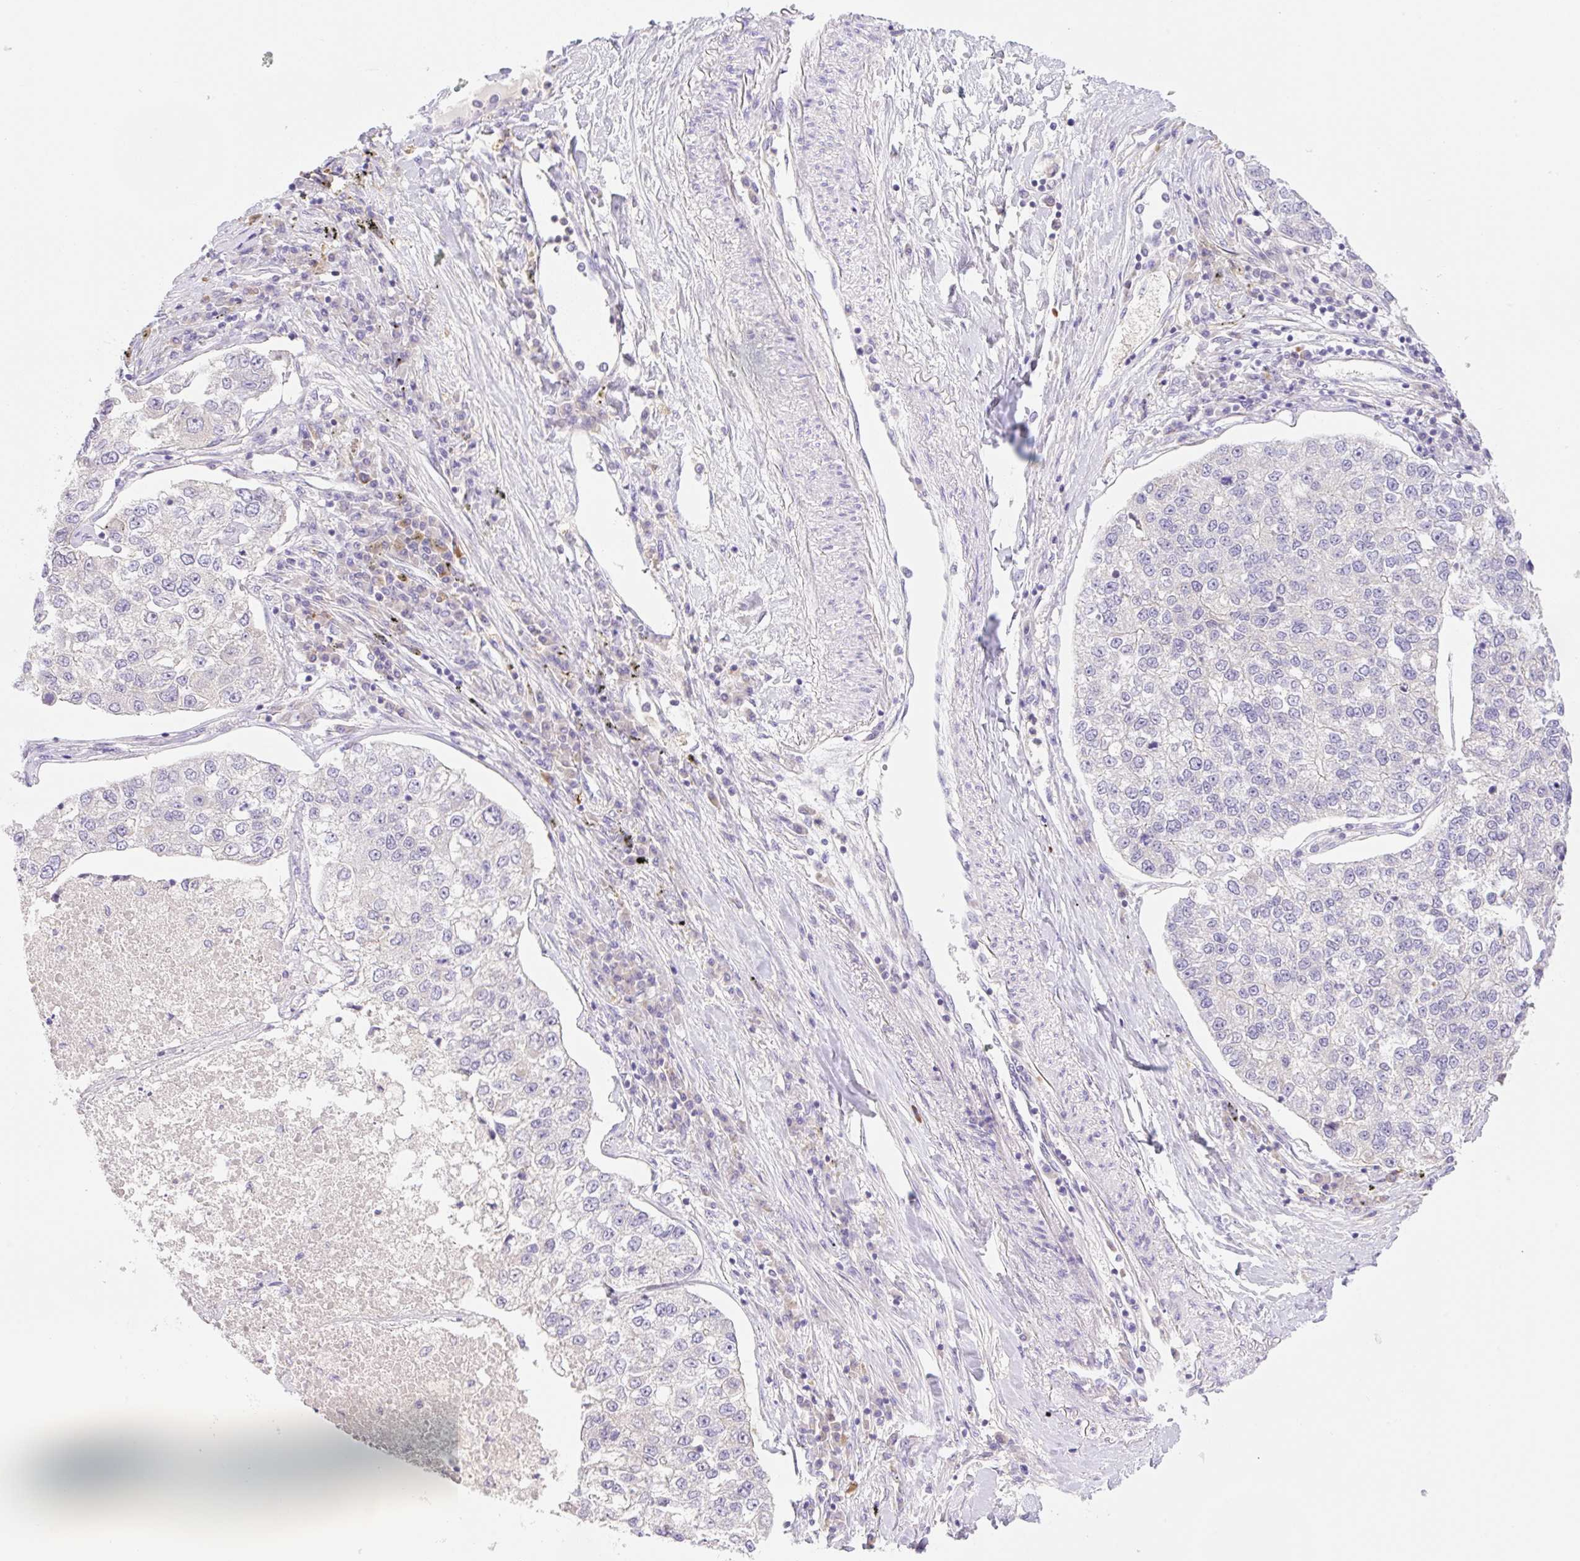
{"staining": {"intensity": "negative", "quantity": "none", "location": "none"}, "tissue": "lung cancer", "cell_type": "Tumor cells", "image_type": "cancer", "snomed": [{"axis": "morphology", "description": "Adenocarcinoma, NOS"}, {"axis": "topography", "description": "Lung"}], "caption": "This is an immunohistochemistry micrograph of human lung adenocarcinoma. There is no expression in tumor cells.", "gene": "DENND5A", "patient": {"sex": "male", "age": 49}}